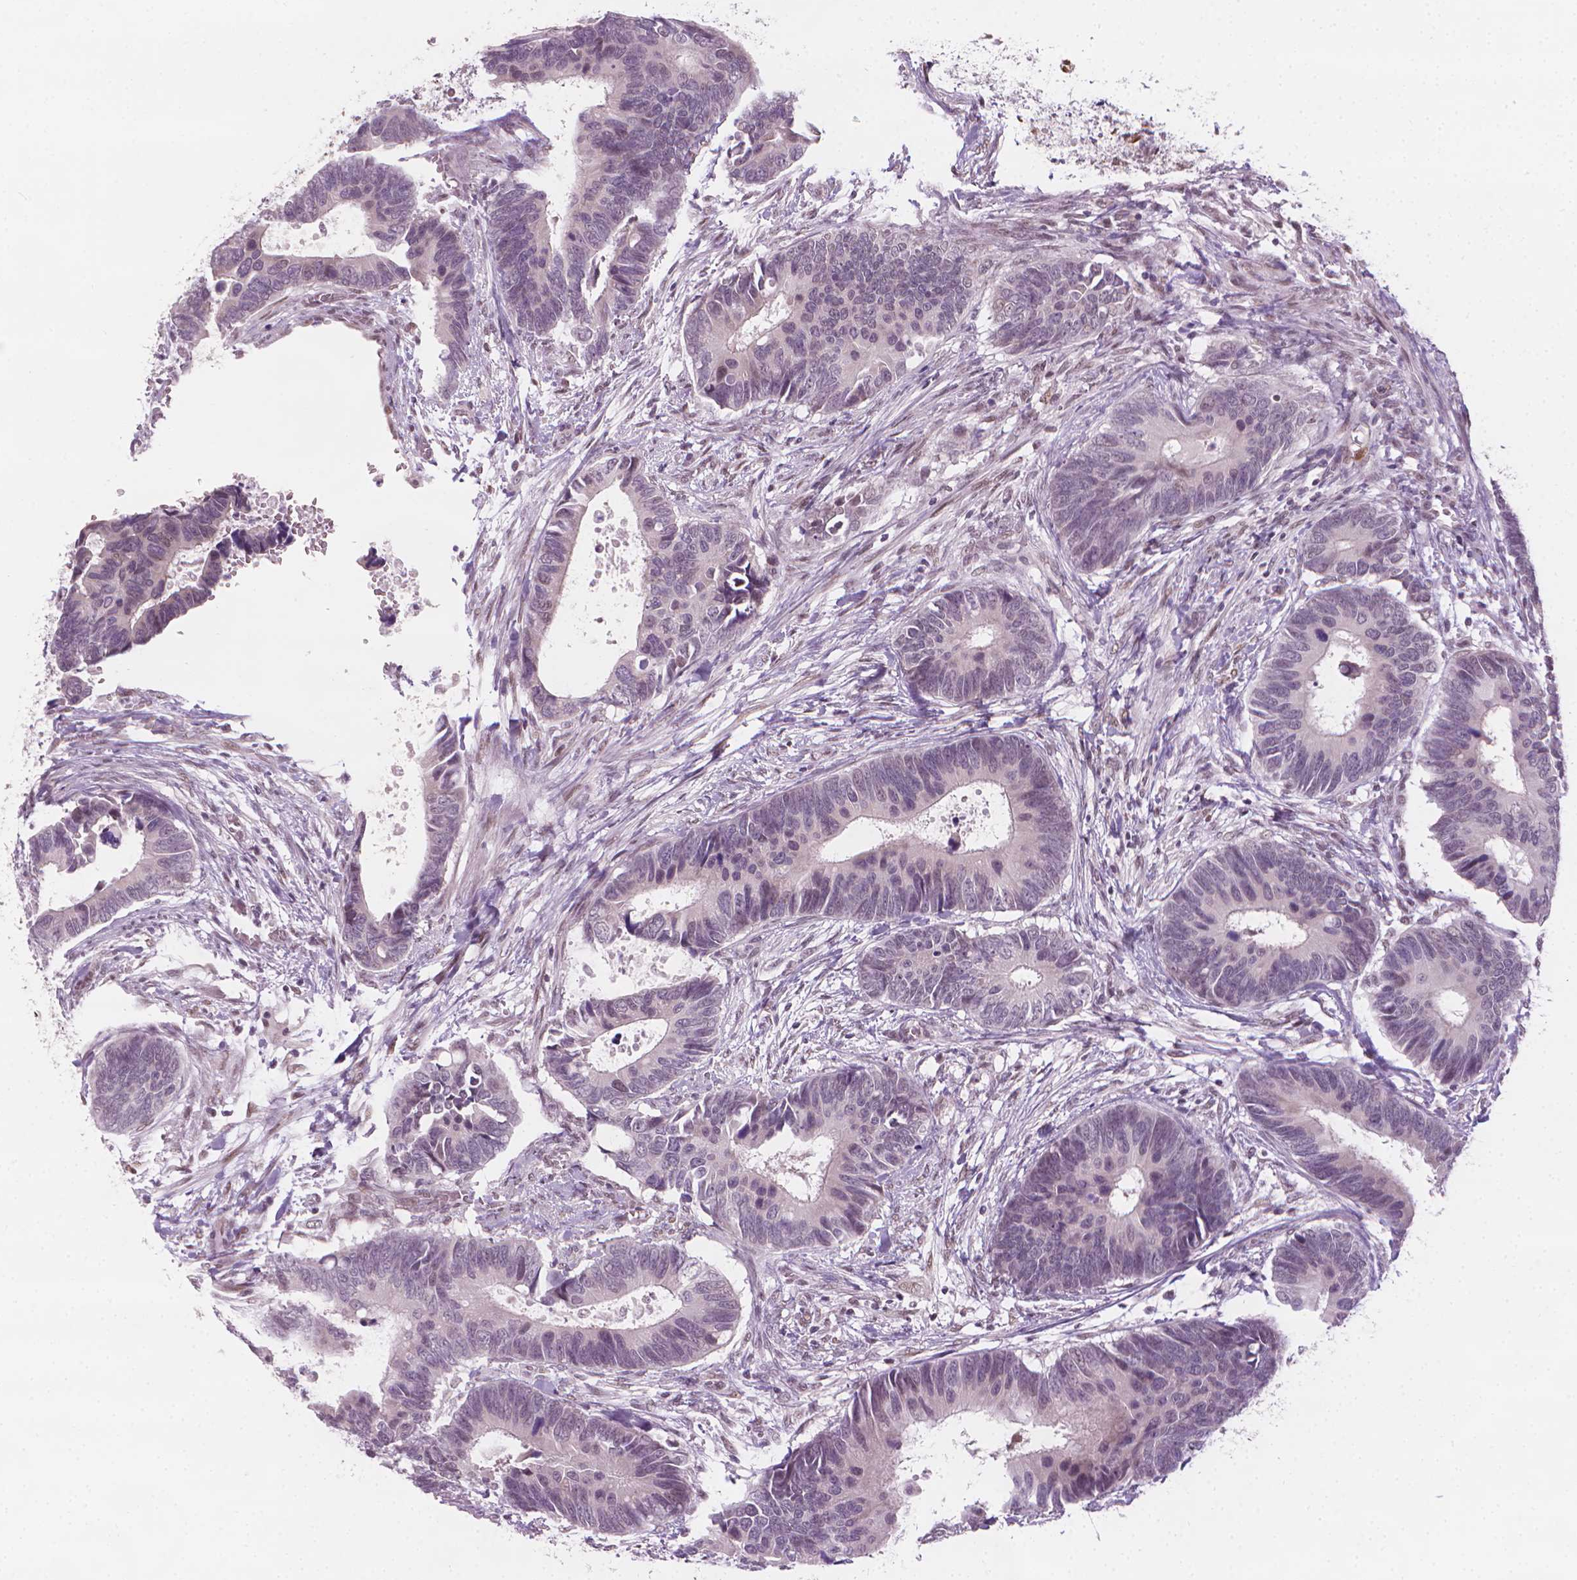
{"staining": {"intensity": "negative", "quantity": "none", "location": "none"}, "tissue": "colorectal cancer", "cell_type": "Tumor cells", "image_type": "cancer", "snomed": [{"axis": "morphology", "description": "Adenocarcinoma, NOS"}, {"axis": "topography", "description": "Colon"}], "caption": "DAB (3,3'-diaminobenzidine) immunohistochemical staining of human colorectal cancer shows no significant expression in tumor cells.", "gene": "CDKN1C", "patient": {"sex": "male", "age": 49}}